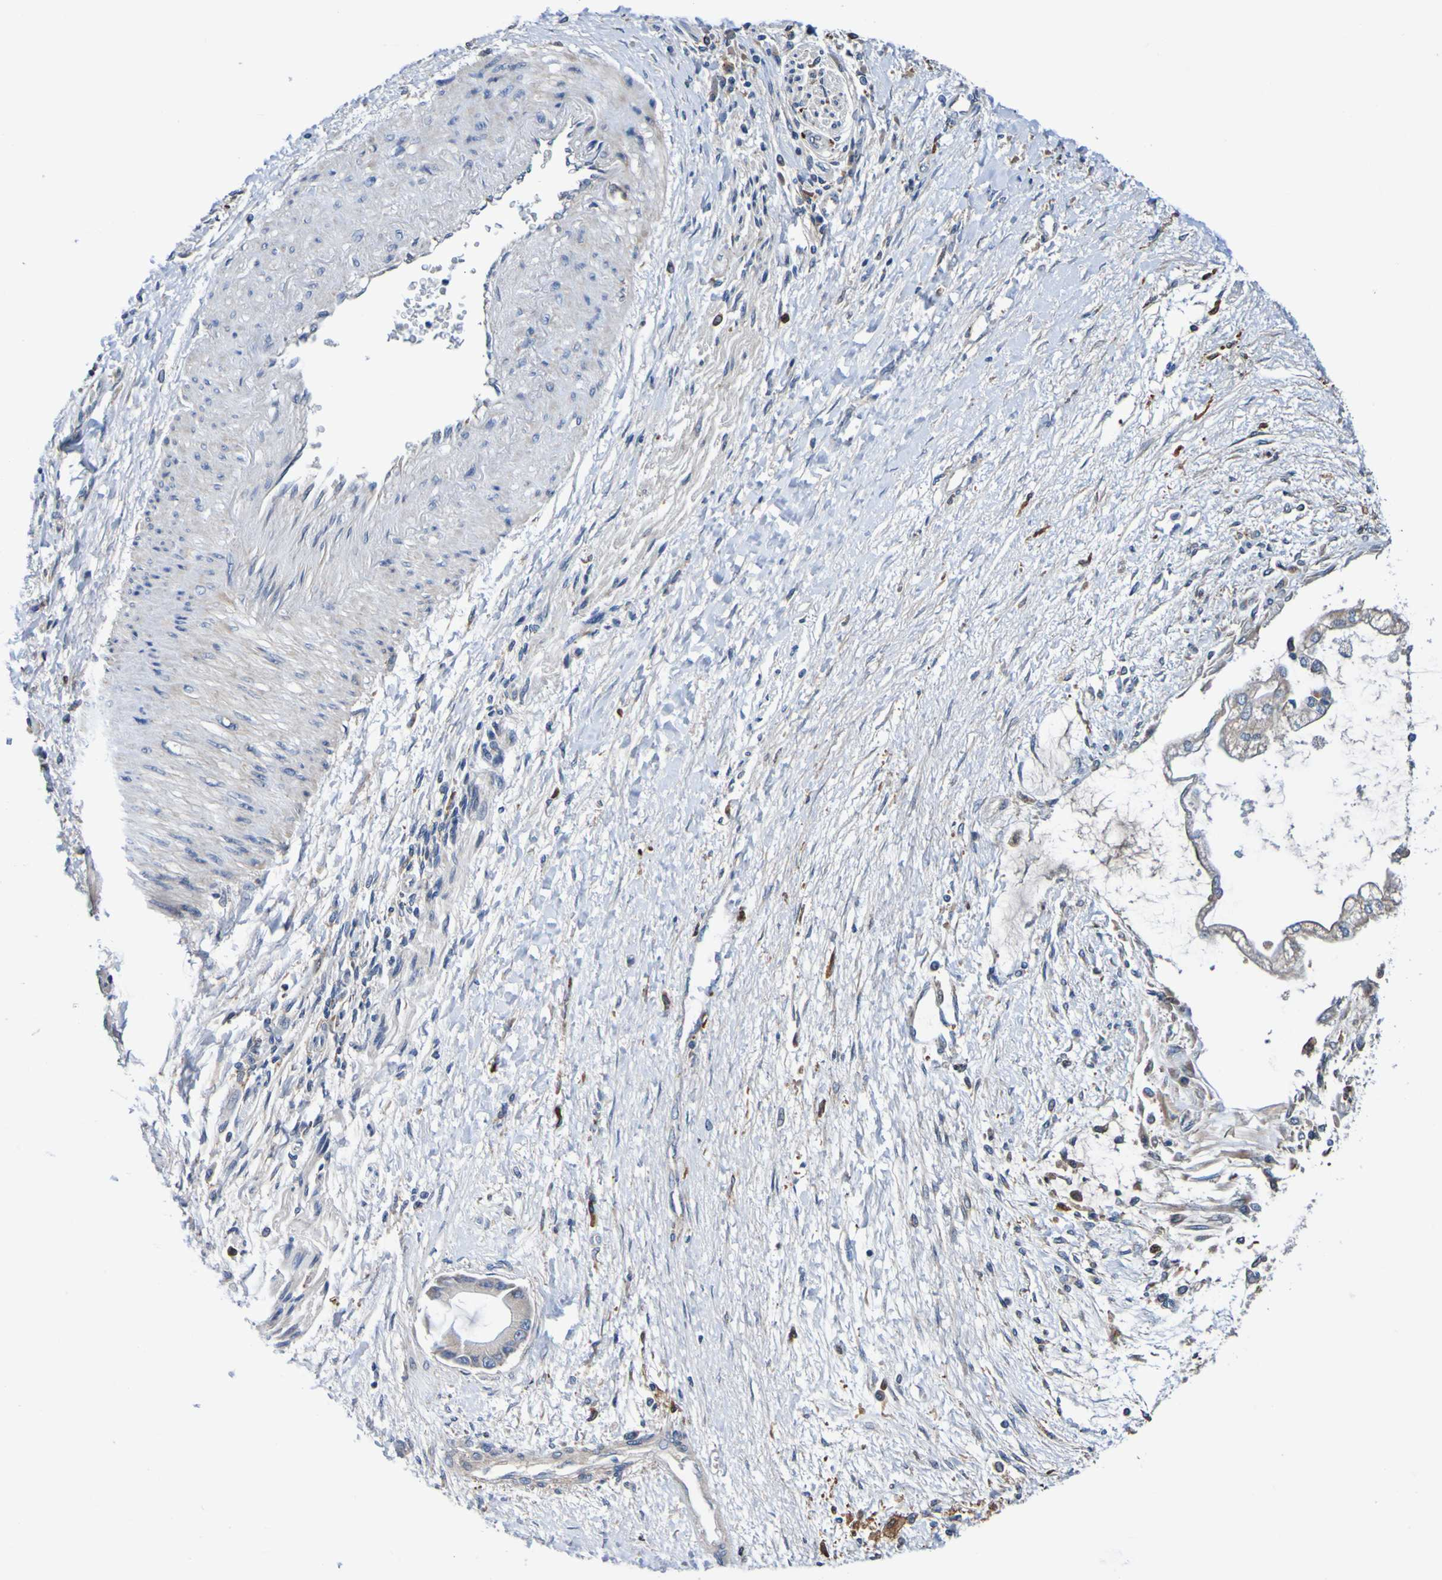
{"staining": {"intensity": "weak", "quantity": ">75%", "location": "cytoplasmic/membranous"}, "tissue": "liver cancer", "cell_type": "Tumor cells", "image_type": "cancer", "snomed": [{"axis": "morphology", "description": "Cholangiocarcinoma"}, {"axis": "topography", "description": "Liver"}], "caption": "Protein analysis of liver cholangiocarcinoma tissue shows weak cytoplasmic/membranous positivity in about >75% of tumor cells. Immunohistochemistry (ihc) stains the protein in brown and the nuclei are stained blue.", "gene": "METAP2", "patient": {"sex": "male", "age": 50}}